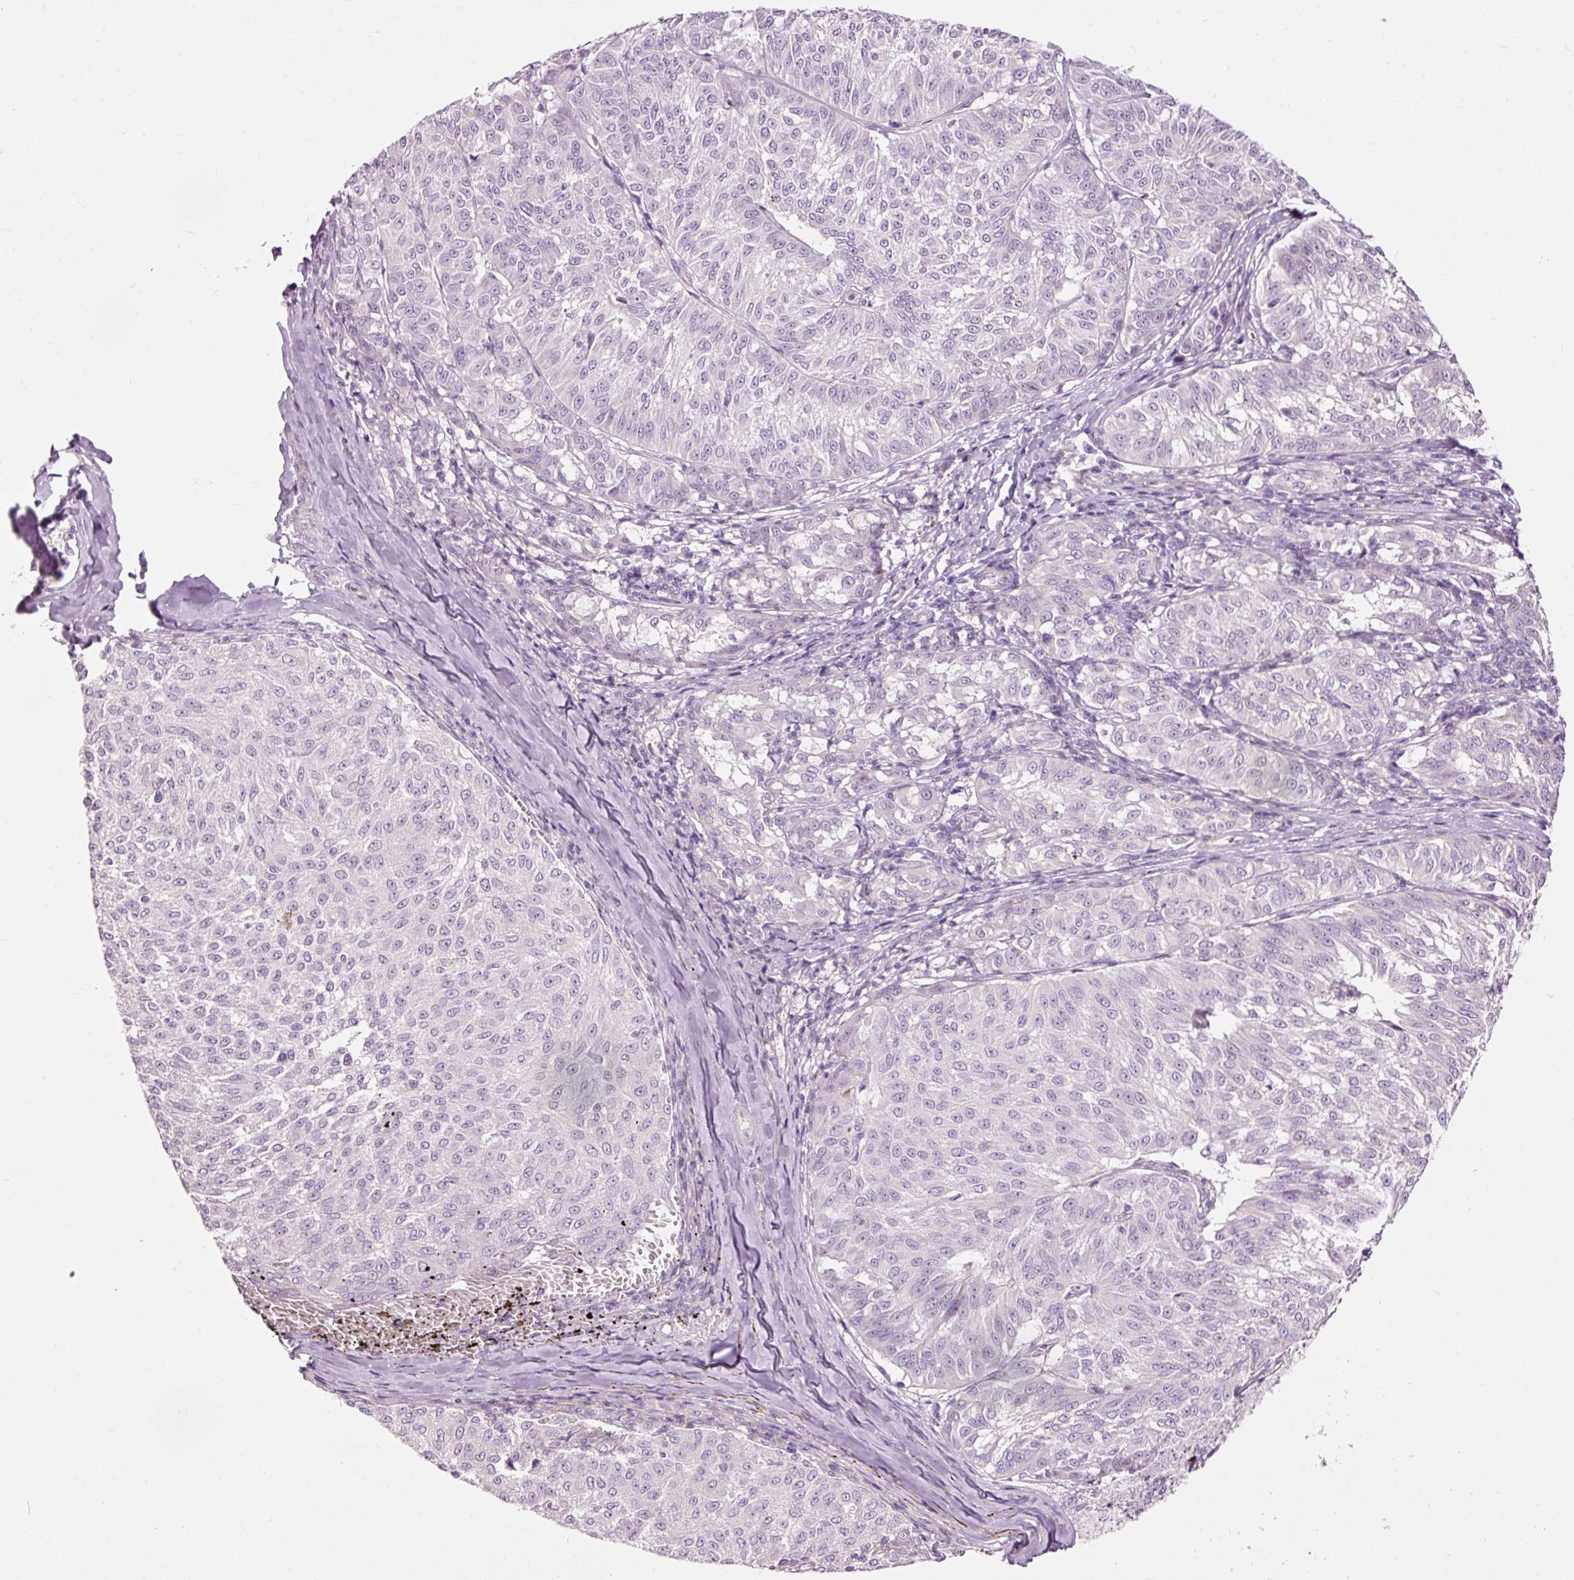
{"staining": {"intensity": "negative", "quantity": "none", "location": "none"}, "tissue": "melanoma", "cell_type": "Tumor cells", "image_type": "cancer", "snomed": [{"axis": "morphology", "description": "Malignant melanoma, NOS"}, {"axis": "topography", "description": "Skin"}], "caption": "A photomicrograph of human melanoma is negative for staining in tumor cells.", "gene": "FCRL4", "patient": {"sex": "female", "age": 72}}